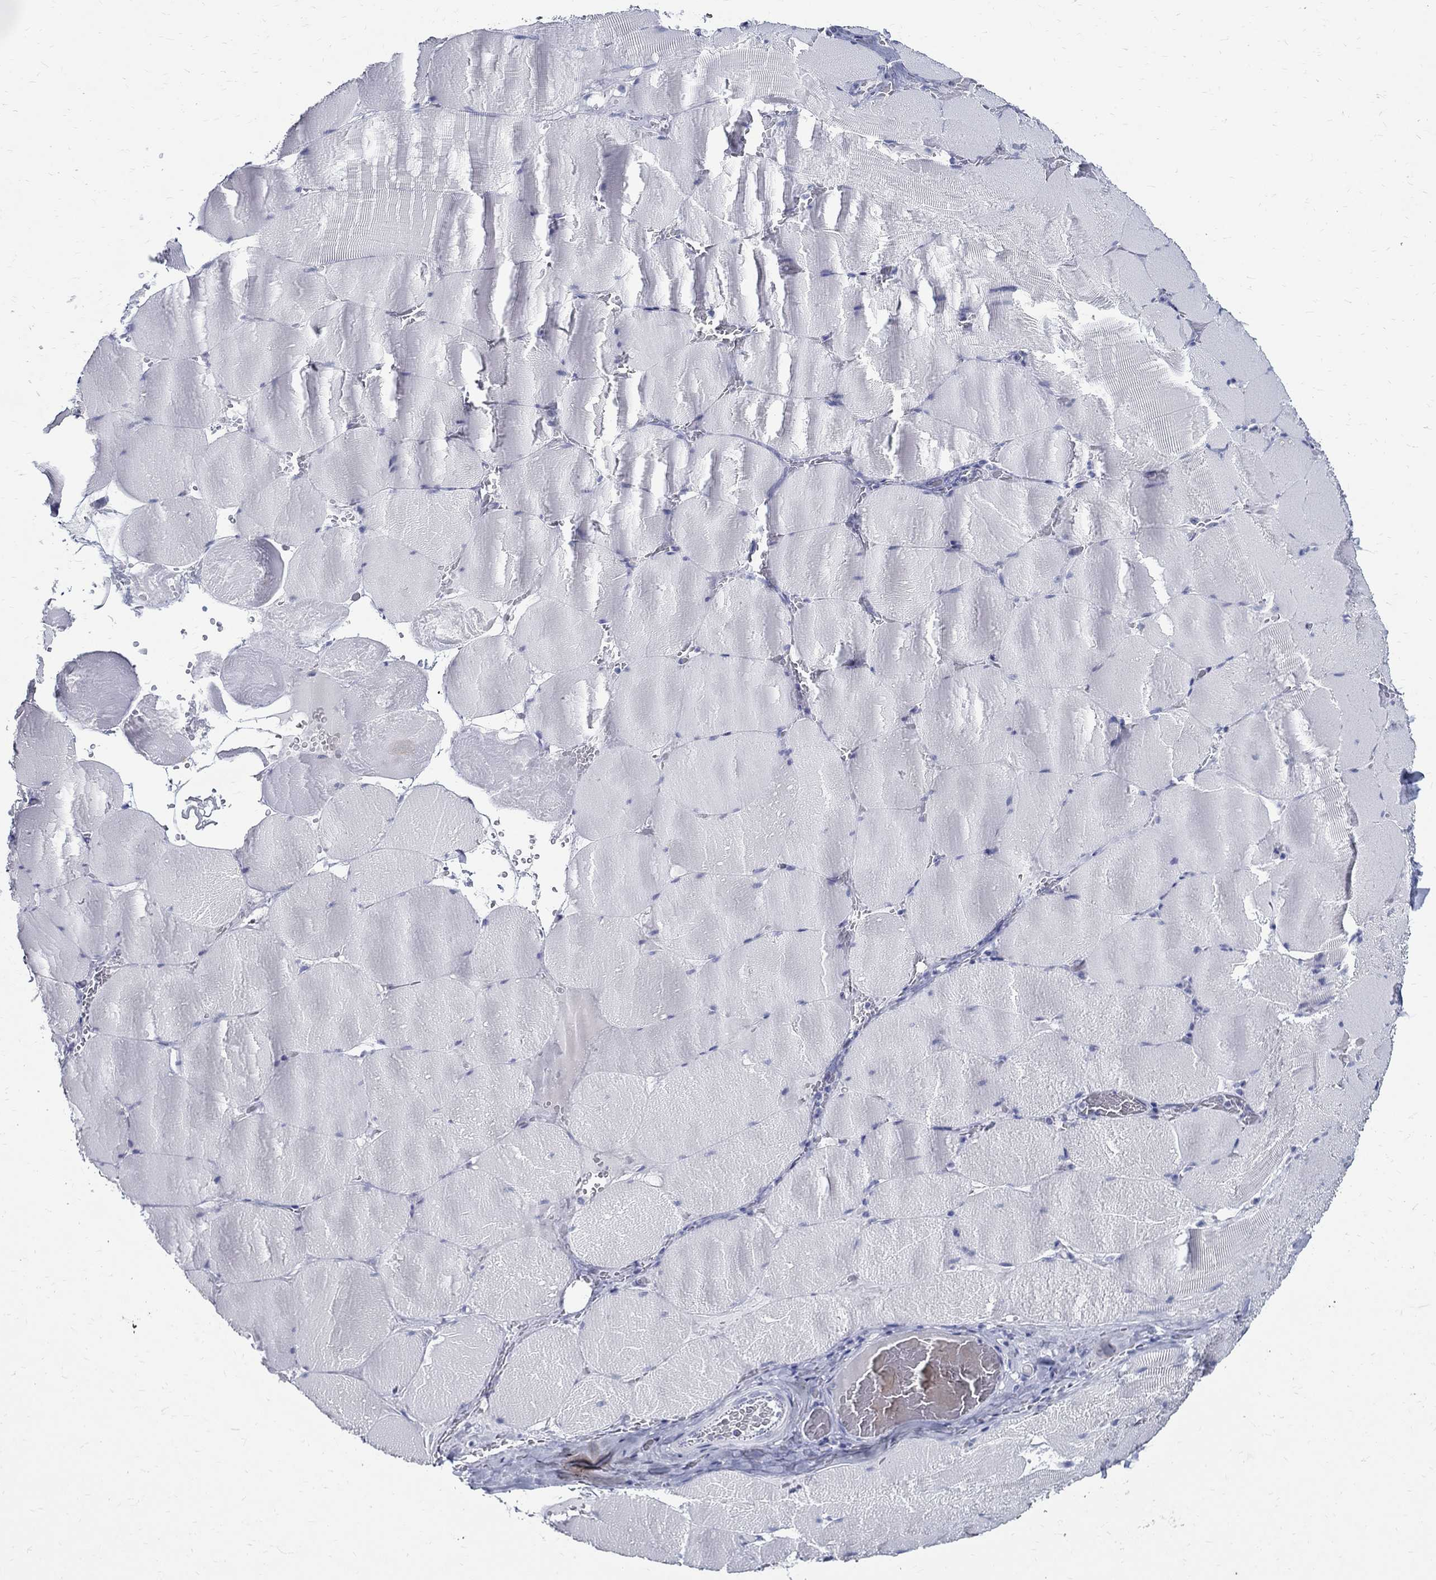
{"staining": {"intensity": "negative", "quantity": "none", "location": "none"}, "tissue": "skeletal muscle", "cell_type": "Myocytes", "image_type": "normal", "snomed": [{"axis": "morphology", "description": "Normal tissue, NOS"}, {"axis": "morphology", "description": "Malignant melanoma, Metastatic site"}, {"axis": "topography", "description": "Skeletal muscle"}], "caption": "Myocytes show no significant protein staining in unremarkable skeletal muscle. The staining is performed using DAB brown chromogen with nuclei counter-stained in using hematoxylin.", "gene": "BSPRY", "patient": {"sex": "male", "age": 50}}